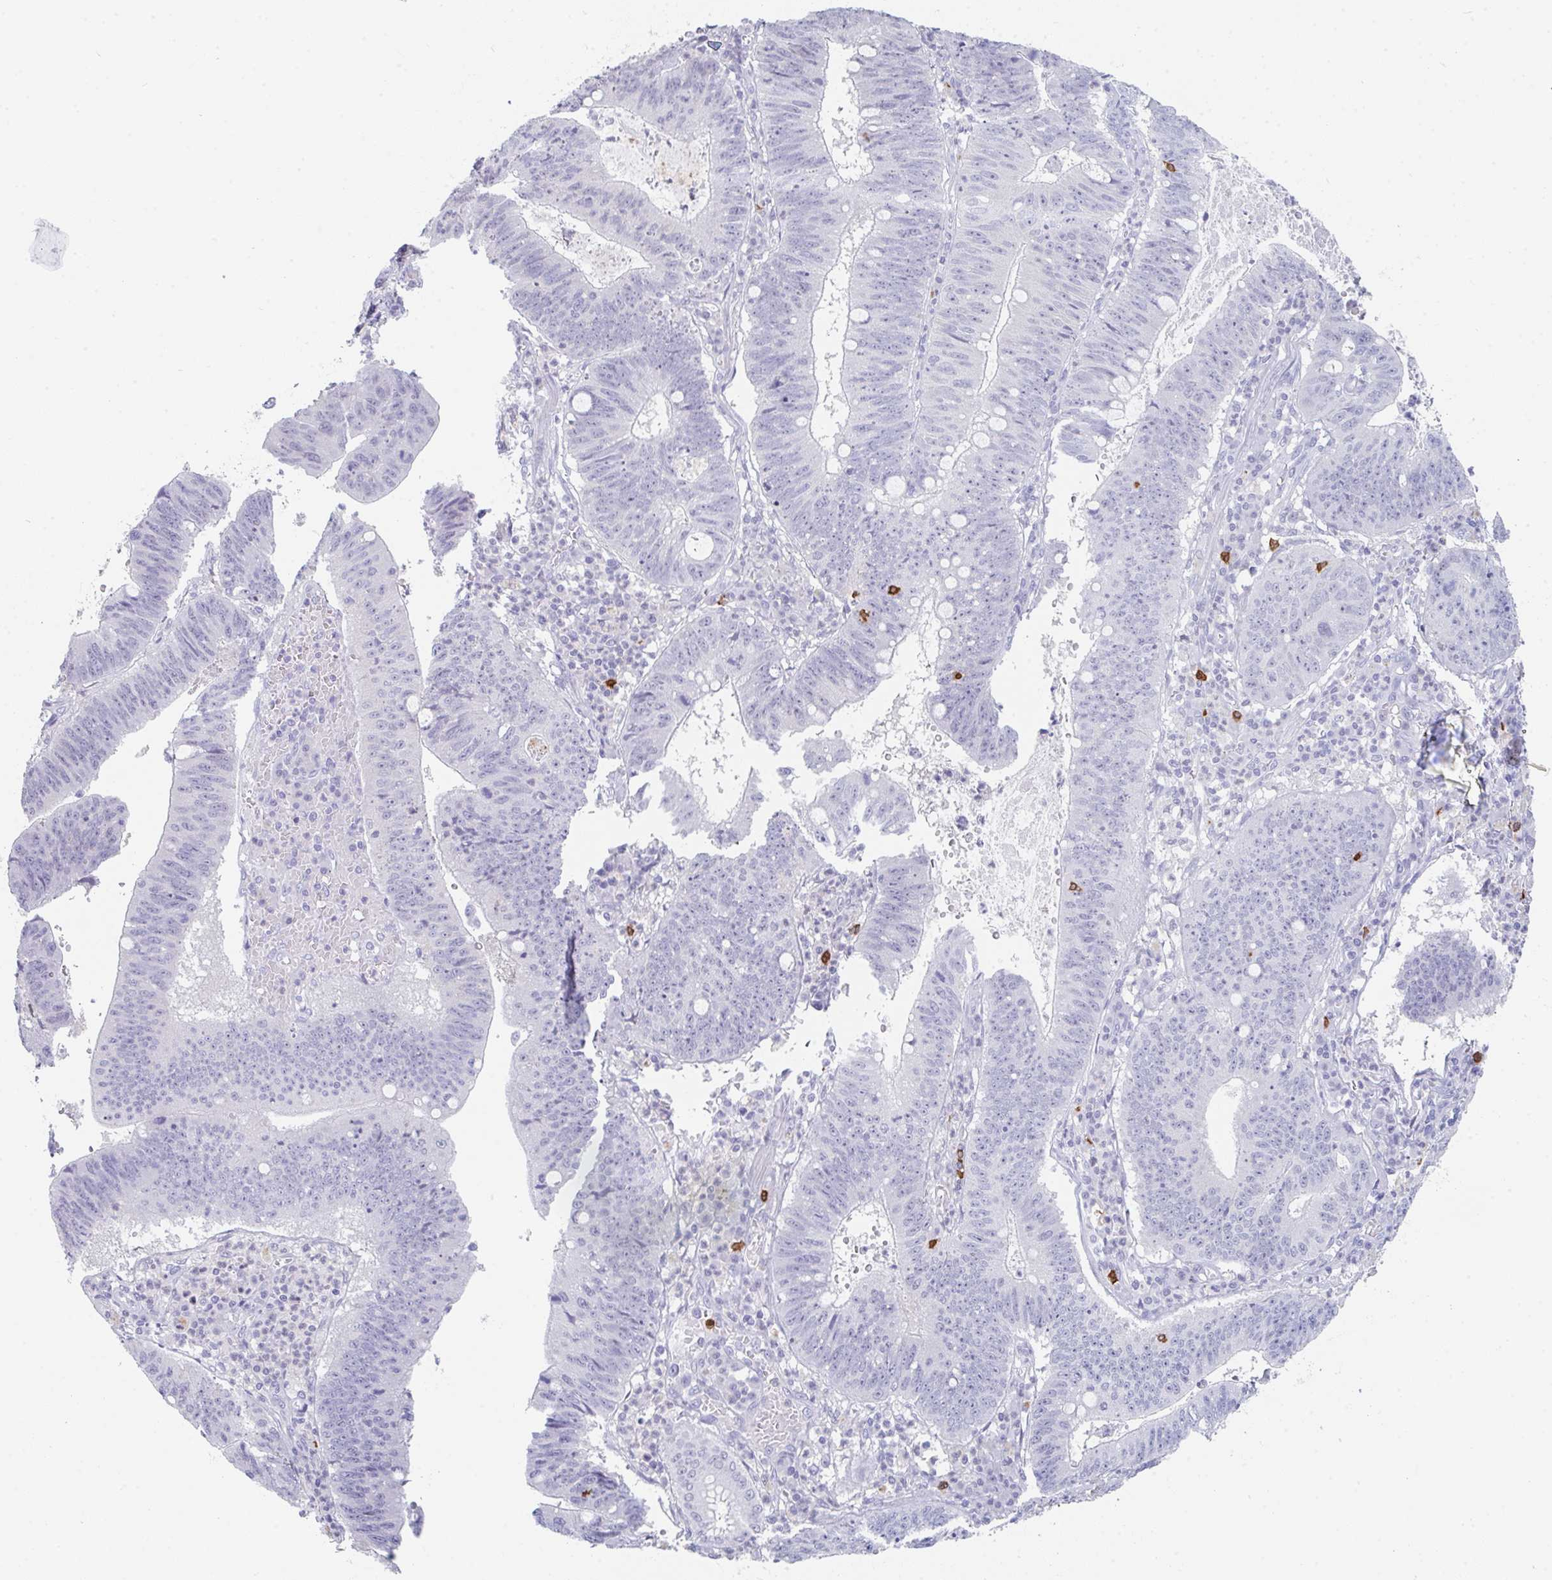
{"staining": {"intensity": "negative", "quantity": "none", "location": "none"}, "tissue": "stomach cancer", "cell_type": "Tumor cells", "image_type": "cancer", "snomed": [{"axis": "morphology", "description": "Adenocarcinoma, NOS"}, {"axis": "topography", "description": "Stomach"}], "caption": "This is a image of IHC staining of adenocarcinoma (stomach), which shows no positivity in tumor cells.", "gene": "RUBCN", "patient": {"sex": "male", "age": 59}}